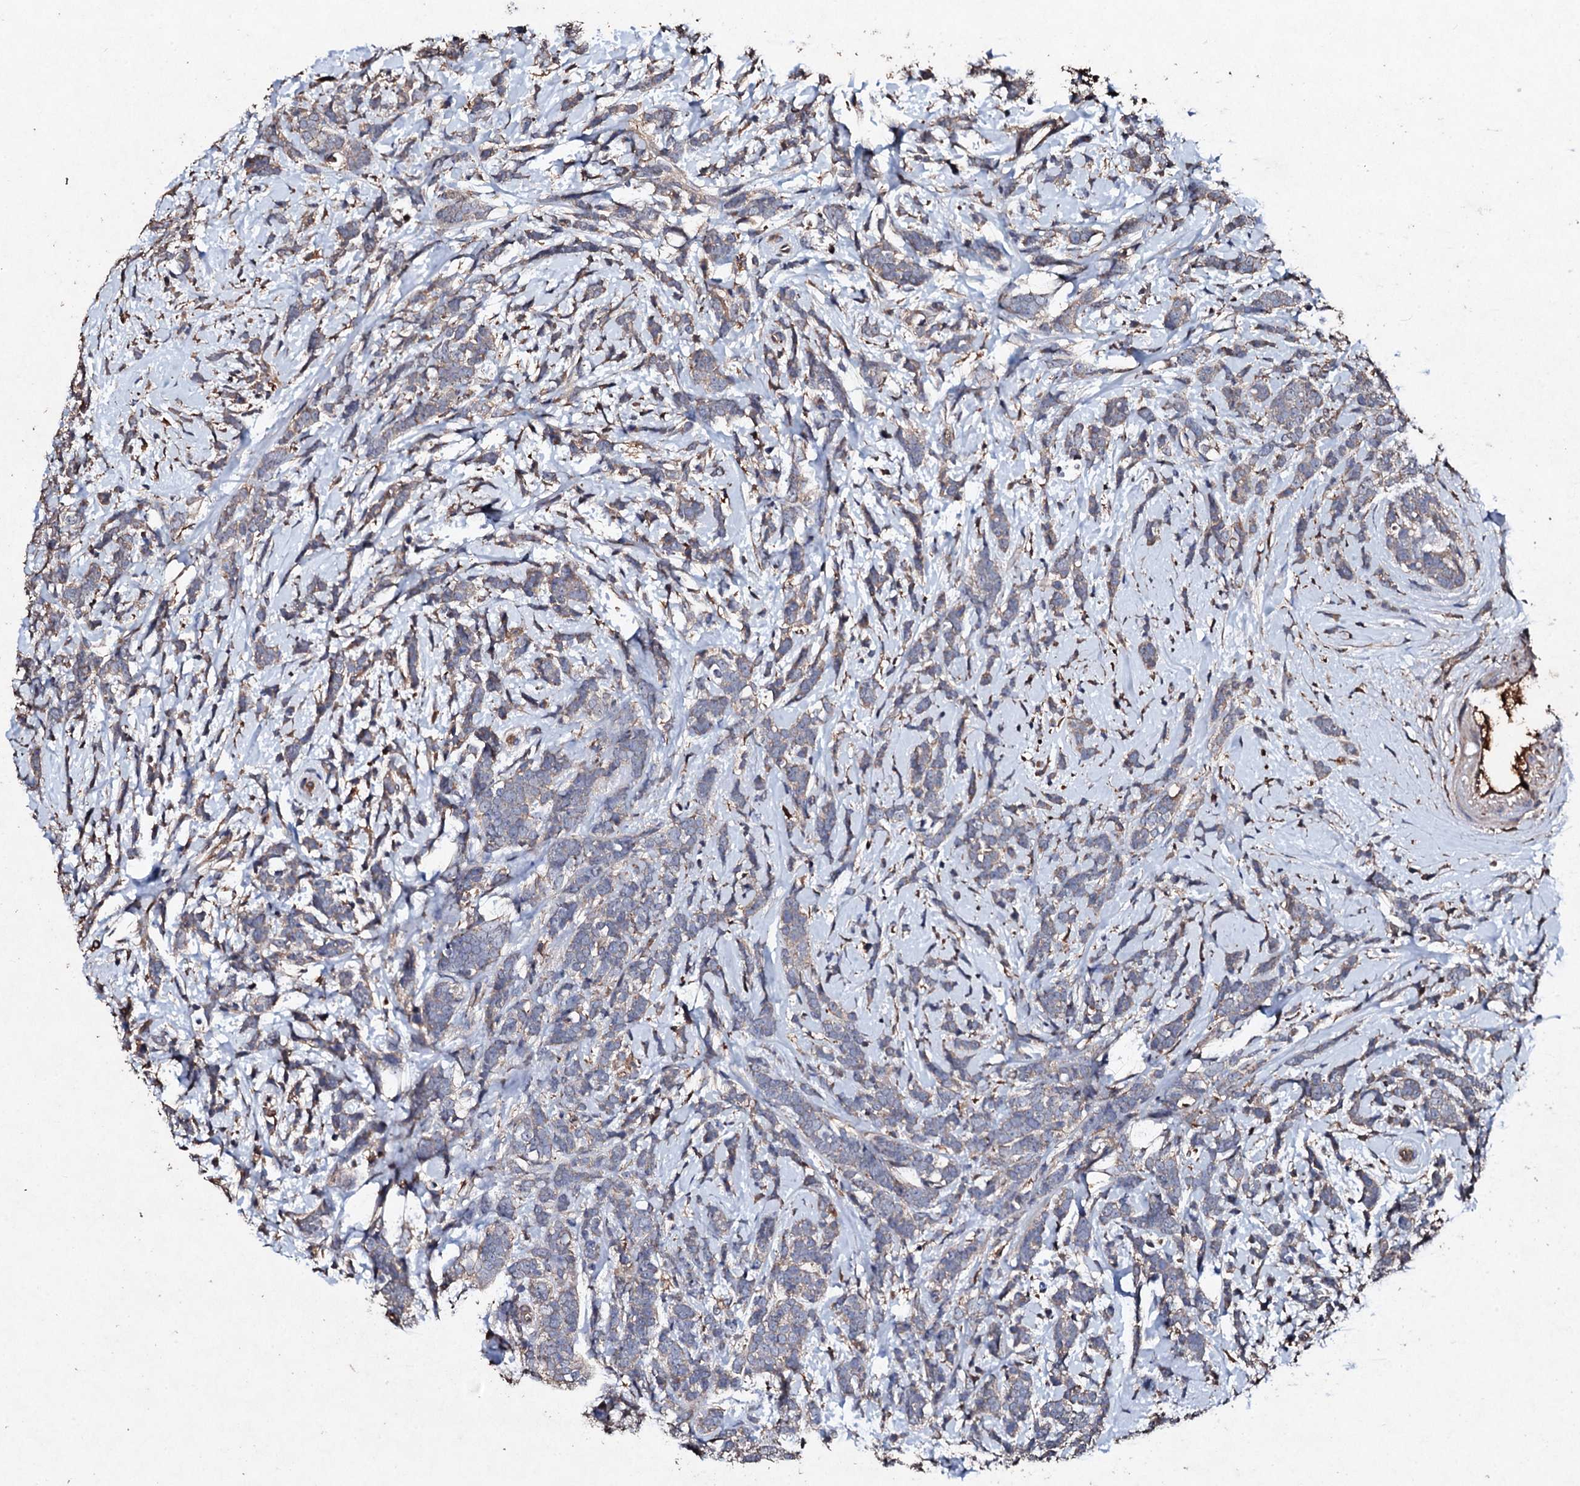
{"staining": {"intensity": "weak", "quantity": "25%-75%", "location": "cytoplasmic/membranous"}, "tissue": "breast cancer", "cell_type": "Tumor cells", "image_type": "cancer", "snomed": [{"axis": "morphology", "description": "Lobular carcinoma"}, {"axis": "topography", "description": "Breast"}], "caption": "A micrograph showing weak cytoplasmic/membranous staining in about 25%-75% of tumor cells in breast cancer (lobular carcinoma), as visualized by brown immunohistochemical staining.", "gene": "KERA", "patient": {"sex": "female", "age": 58}}